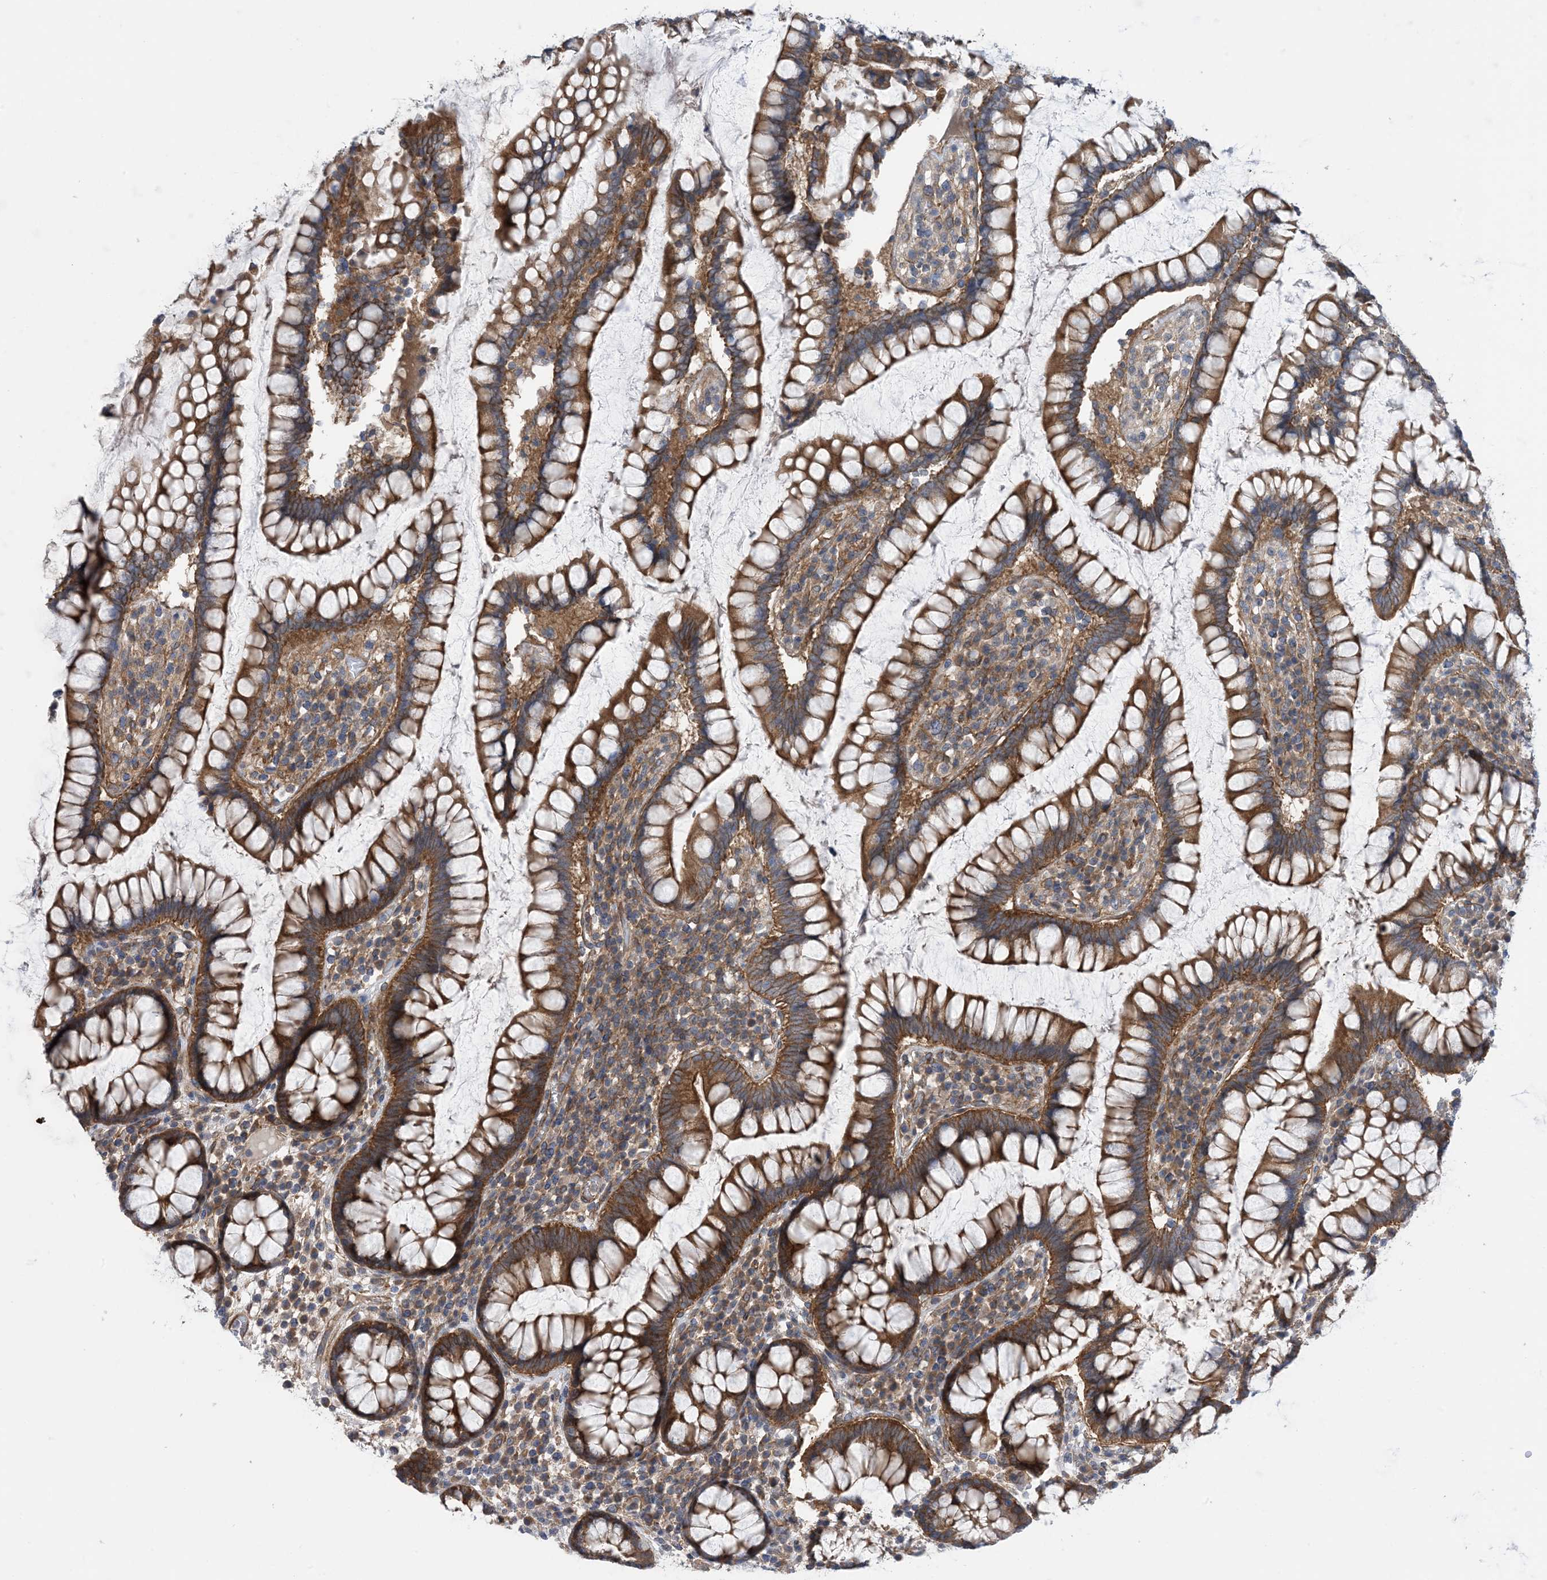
{"staining": {"intensity": "moderate", "quantity": ">75%", "location": "cytoplasmic/membranous"}, "tissue": "colon", "cell_type": "Endothelial cells", "image_type": "normal", "snomed": [{"axis": "morphology", "description": "Normal tissue, NOS"}, {"axis": "topography", "description": "Colon"}], "caption": "A high-resolution micrograph shows IHC staining of unremarkable colon, which exhibits moderate cytoplasmic/membranous expression in approximately >75% of endothelial cells.", "gene": "EHBP1", "patient": {"sex": "female", "age": 79}}